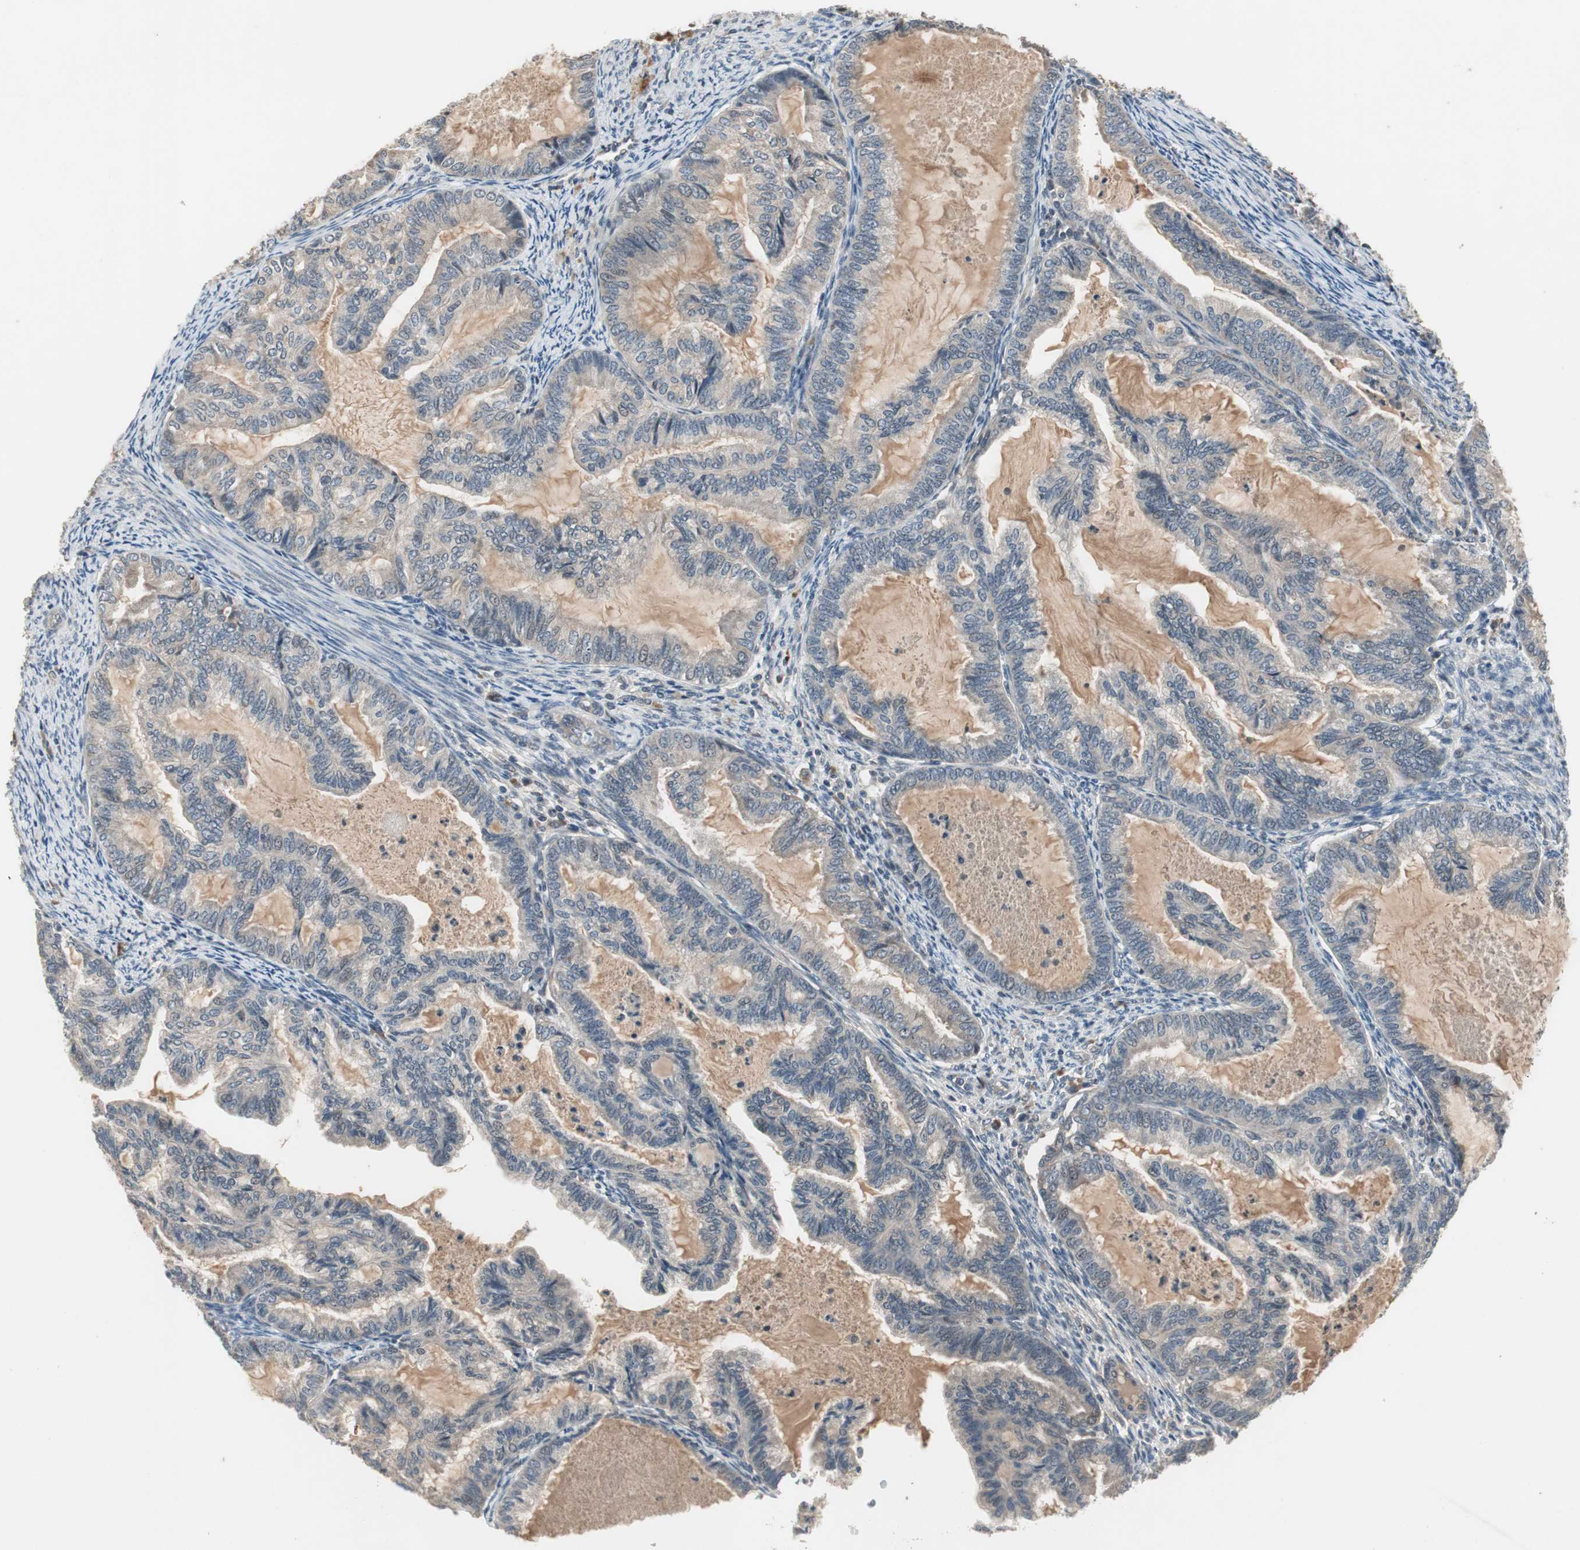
{"staining": {"intensity": "weak", "quantity": ">75%", "location": "cytoplasmic/membranous"}, "tissue": "cervical cancer", "cell_type": "Tumor cells", "image_type": "cancer", "snomed": [{"axis": "morphology", "description": "Normal tissue, NOS"}, {"axis": "morphology", "description": "Adenocarcinoma, NOS"}, {"axis": "topography", "description": "Cervix"}, {"axis": "topography", "description": "Endometrium"}], "caption": "Adenocarcinoma (cervical) stained with a protein marker shows weak staining in tumor cells.", "gene": "ZMPSTE24", "patient": {"sex": "female", "age": 86}}